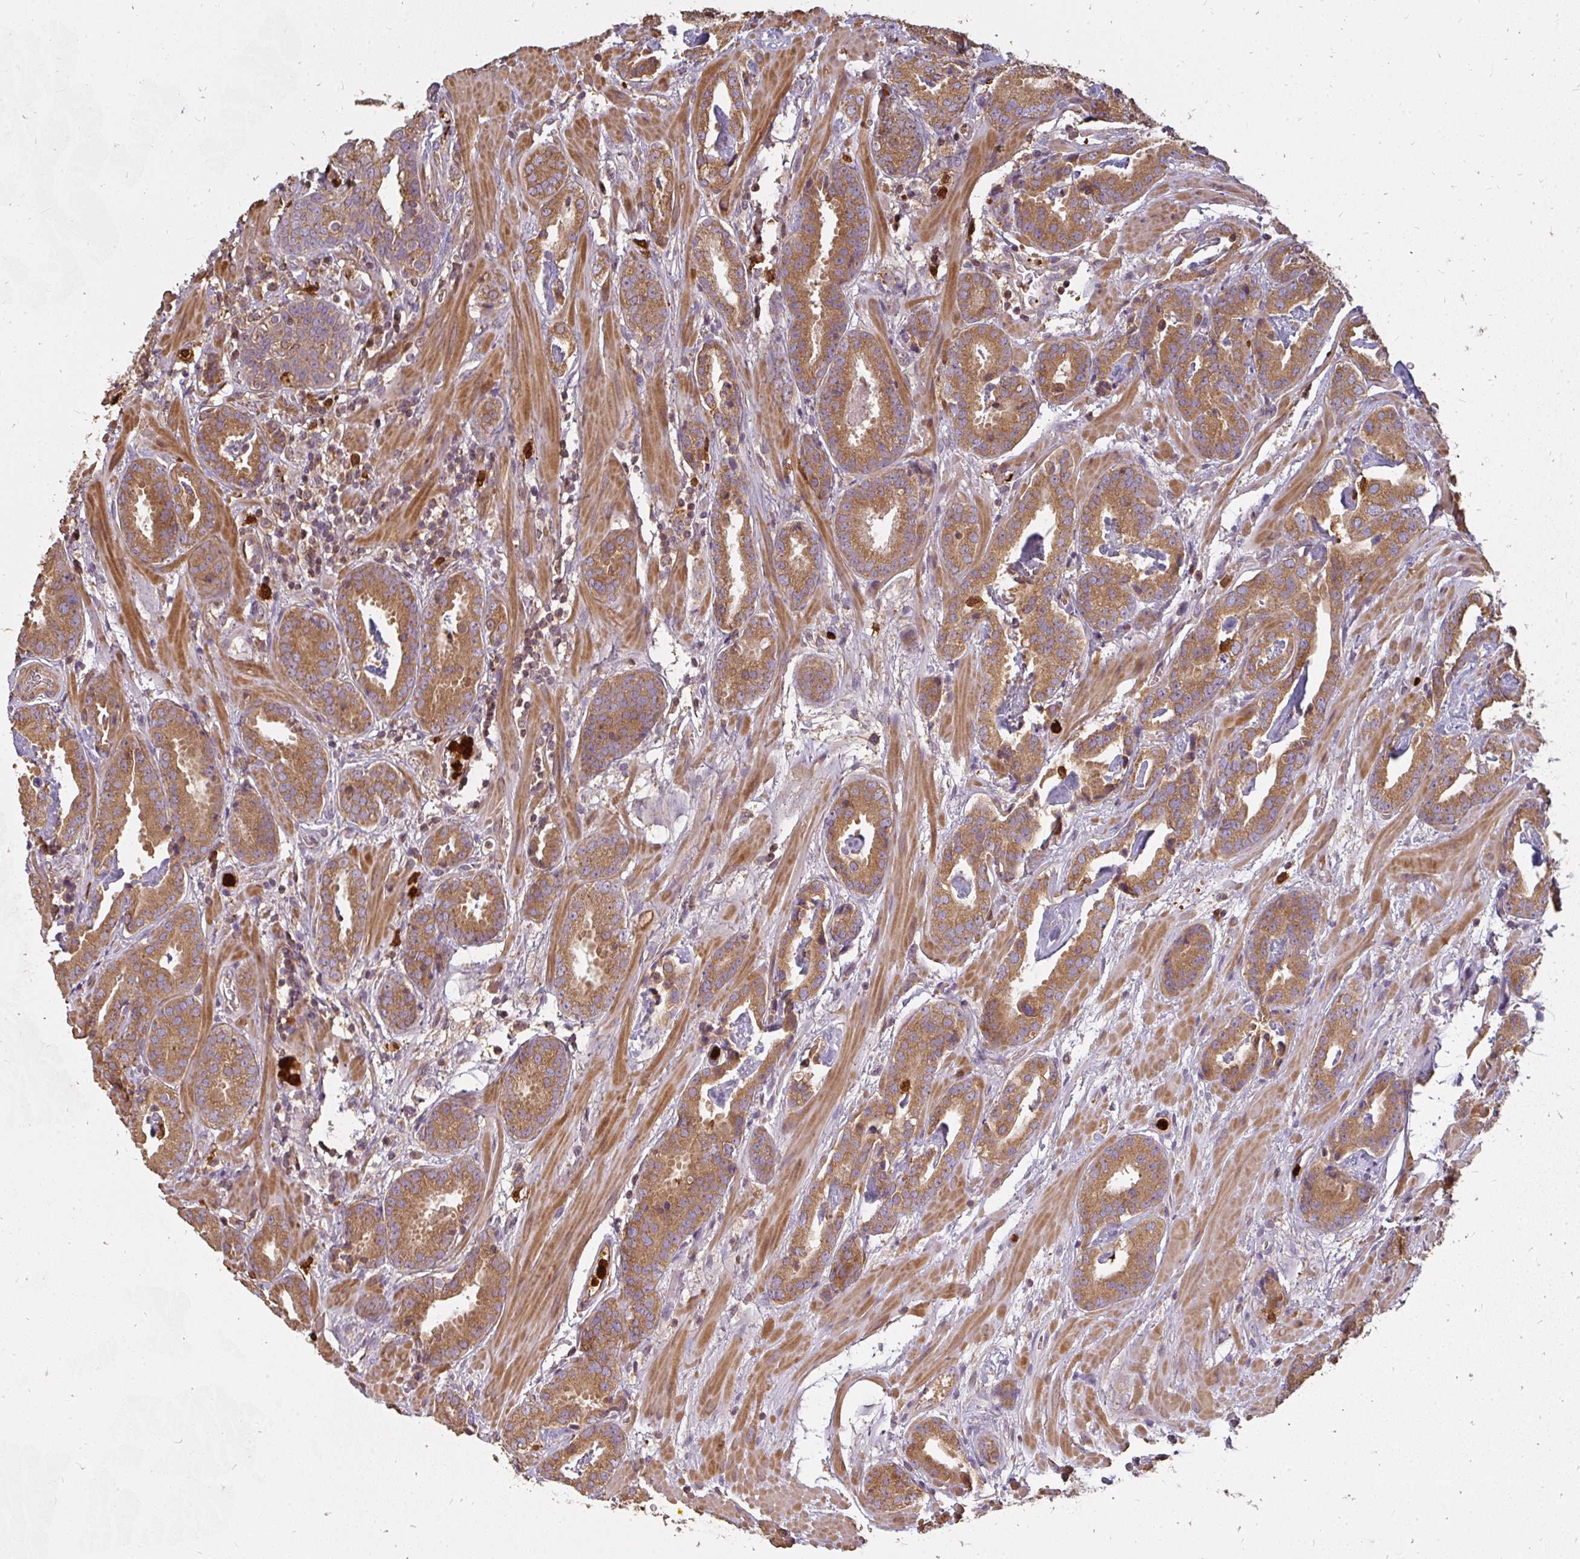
{"staining": {"intensity": "moderate", "quantity": ">75%", "location": "cytoplasmic/membranous"}, "tissue": "prostate cancer", "cell_type": "Tumor cells", "image_type": "cancer", "snomed": [{"axis": "morphology", "description": "Adenocarcinoma, Low grade"}, {"axis": "topography", "description": "Prostate"}], "caption": "Moderate cytoplasmic/membranous protein expression is identified in approximately >75% of tumor cells in prostate cancer.", "gene": "CNTRL", "patient": {"sex": "male", "age": 62}}